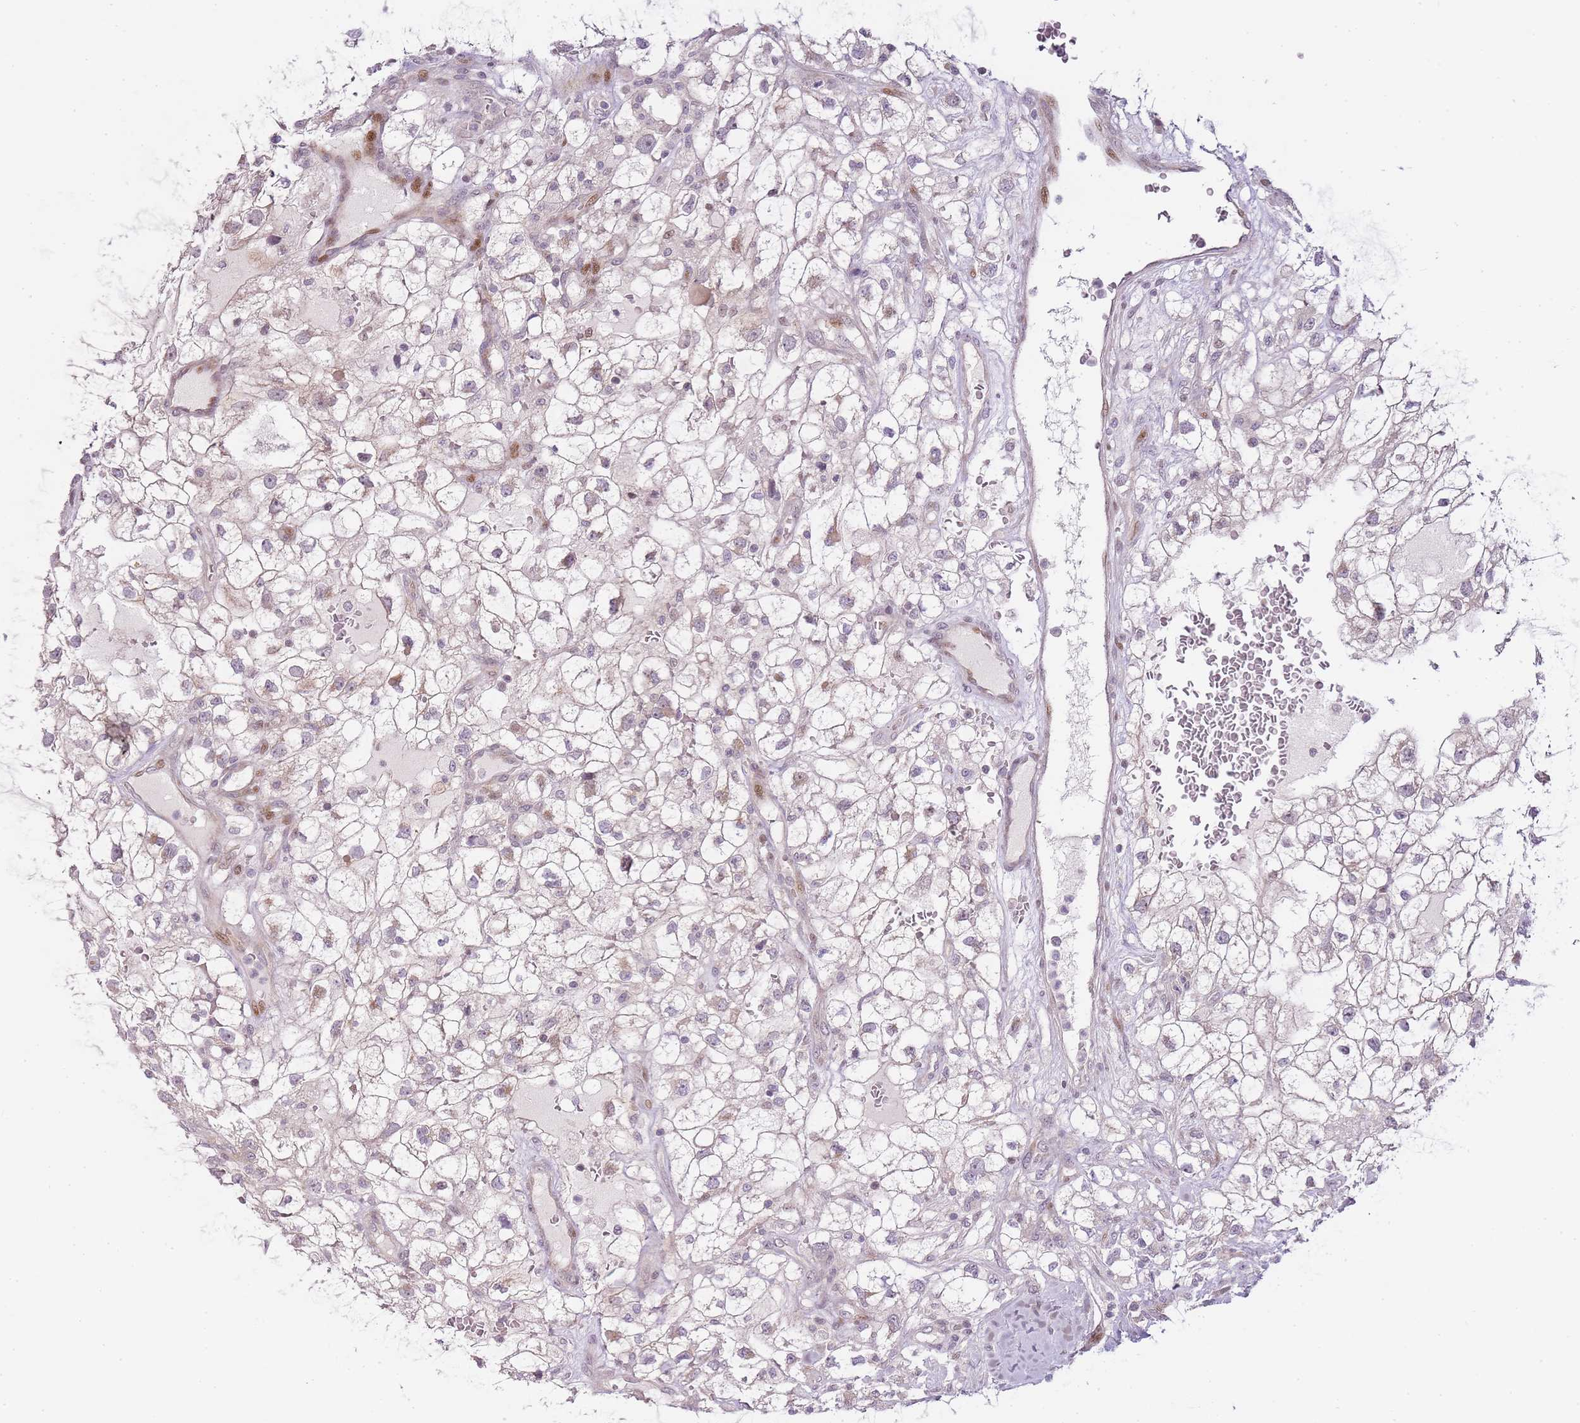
{"staining": {"intensity": "negative", "quantity": "none", "location": "none"}, "tissue": "renal cancer", "cell_type": "Tumor cells", "image_type": "cancer", "snomed": [{"axis": "morphology", "description": "Adenocarcinoma, NOS"}, {"axis": "topography", "description": "Kidney"}], "caption": "Histopathology image shows no protein expression in tumor cells of renal cancer tissue.", "gene": "OGG1", "patient": {"sex": "male", "age": 59}}